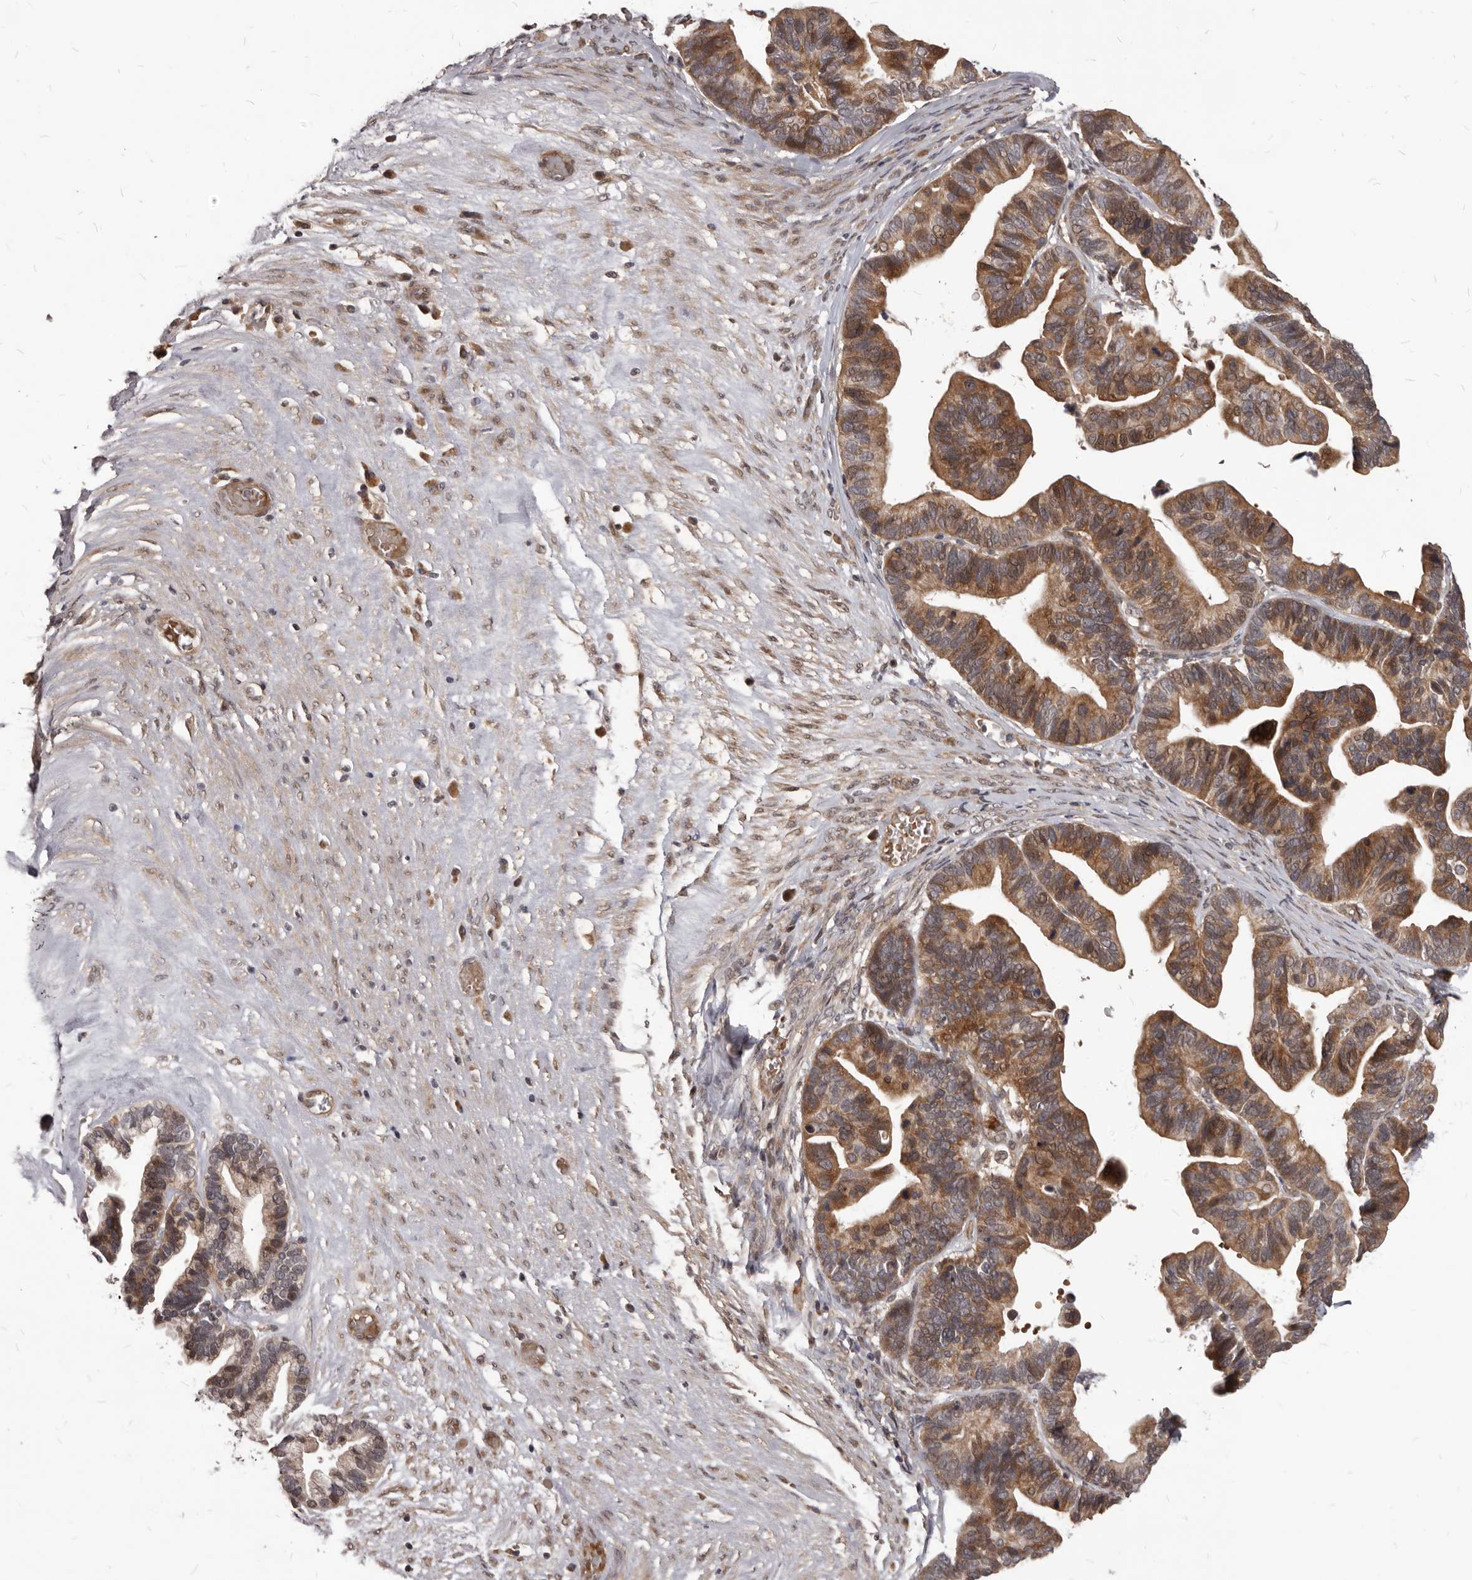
{"staining": {"intensity": "moderate", "quantity": ">75%", "location": "cytoplasmic/membranous"}, "tissue": "ovarian cancer", "cell_type": "Tumor cells", "image_type": "cancer", "snomed": [{"axis": "morphology", "description": "Cystadenocarcinoma, serous, NOS"}, {"axis": "topography", "description": "Ovary"}], "caption": "The micrograph exhibits a brown stain indicating the presence of a protein in the cytoplasmic/membranous of tumor cells in serous cystadenocarcinoma (ovarian).", "gene": "GABPB2", "patient": {"sex": "female", "age": 56}}